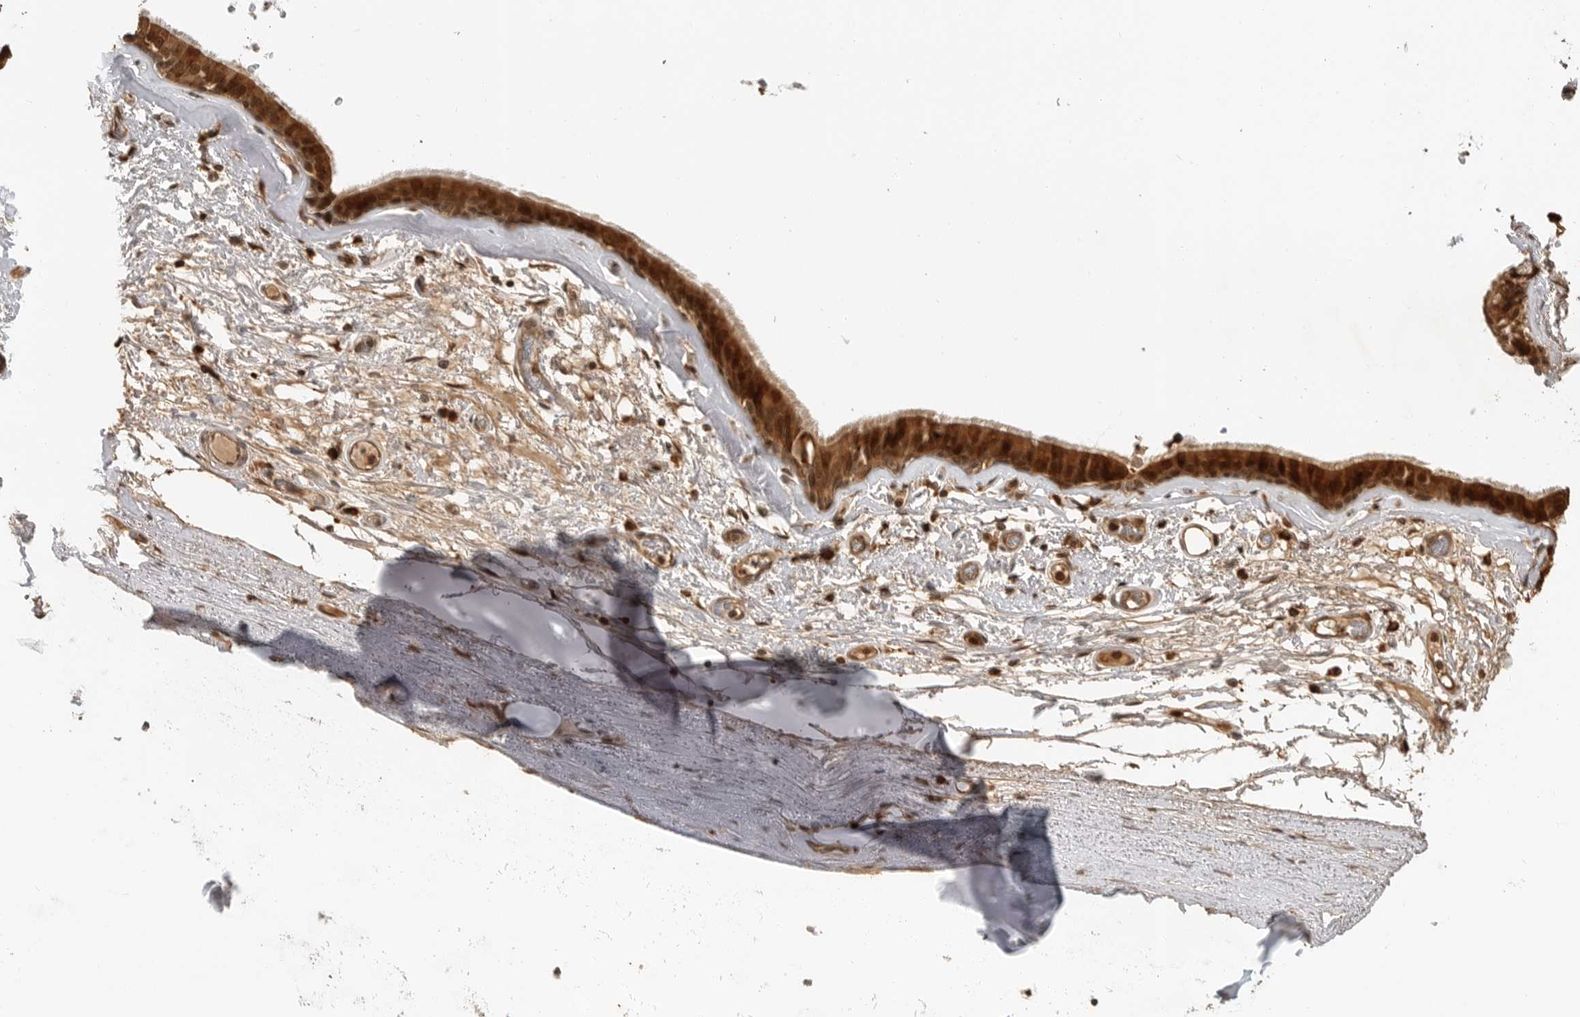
{"staining": {"intensity": "moderate", "quantity": ">75%", "location": "cytoplasmic/membranous,nuclear"}, "tissue": "adipose tissue", "cell_type": "Adipocytes", "image_type": "normal", "snomed": [{"axis": "morphology", "description": "Normal tissue, NOS"}, {"axis": "topography", "description": "Cartilage tissue"}], "caption": "An immunohistochemistry image of unremarkable tissue is shown. Protein staining in brown shows moderate cytoplasmic/membranous,nuclear positivity in adipose tissue within adipocytes. (DAB IHC with brightfield microscopy, high magnification).", "gene": "BMP2K", "patient": {"sex": "female", "age": 63}}